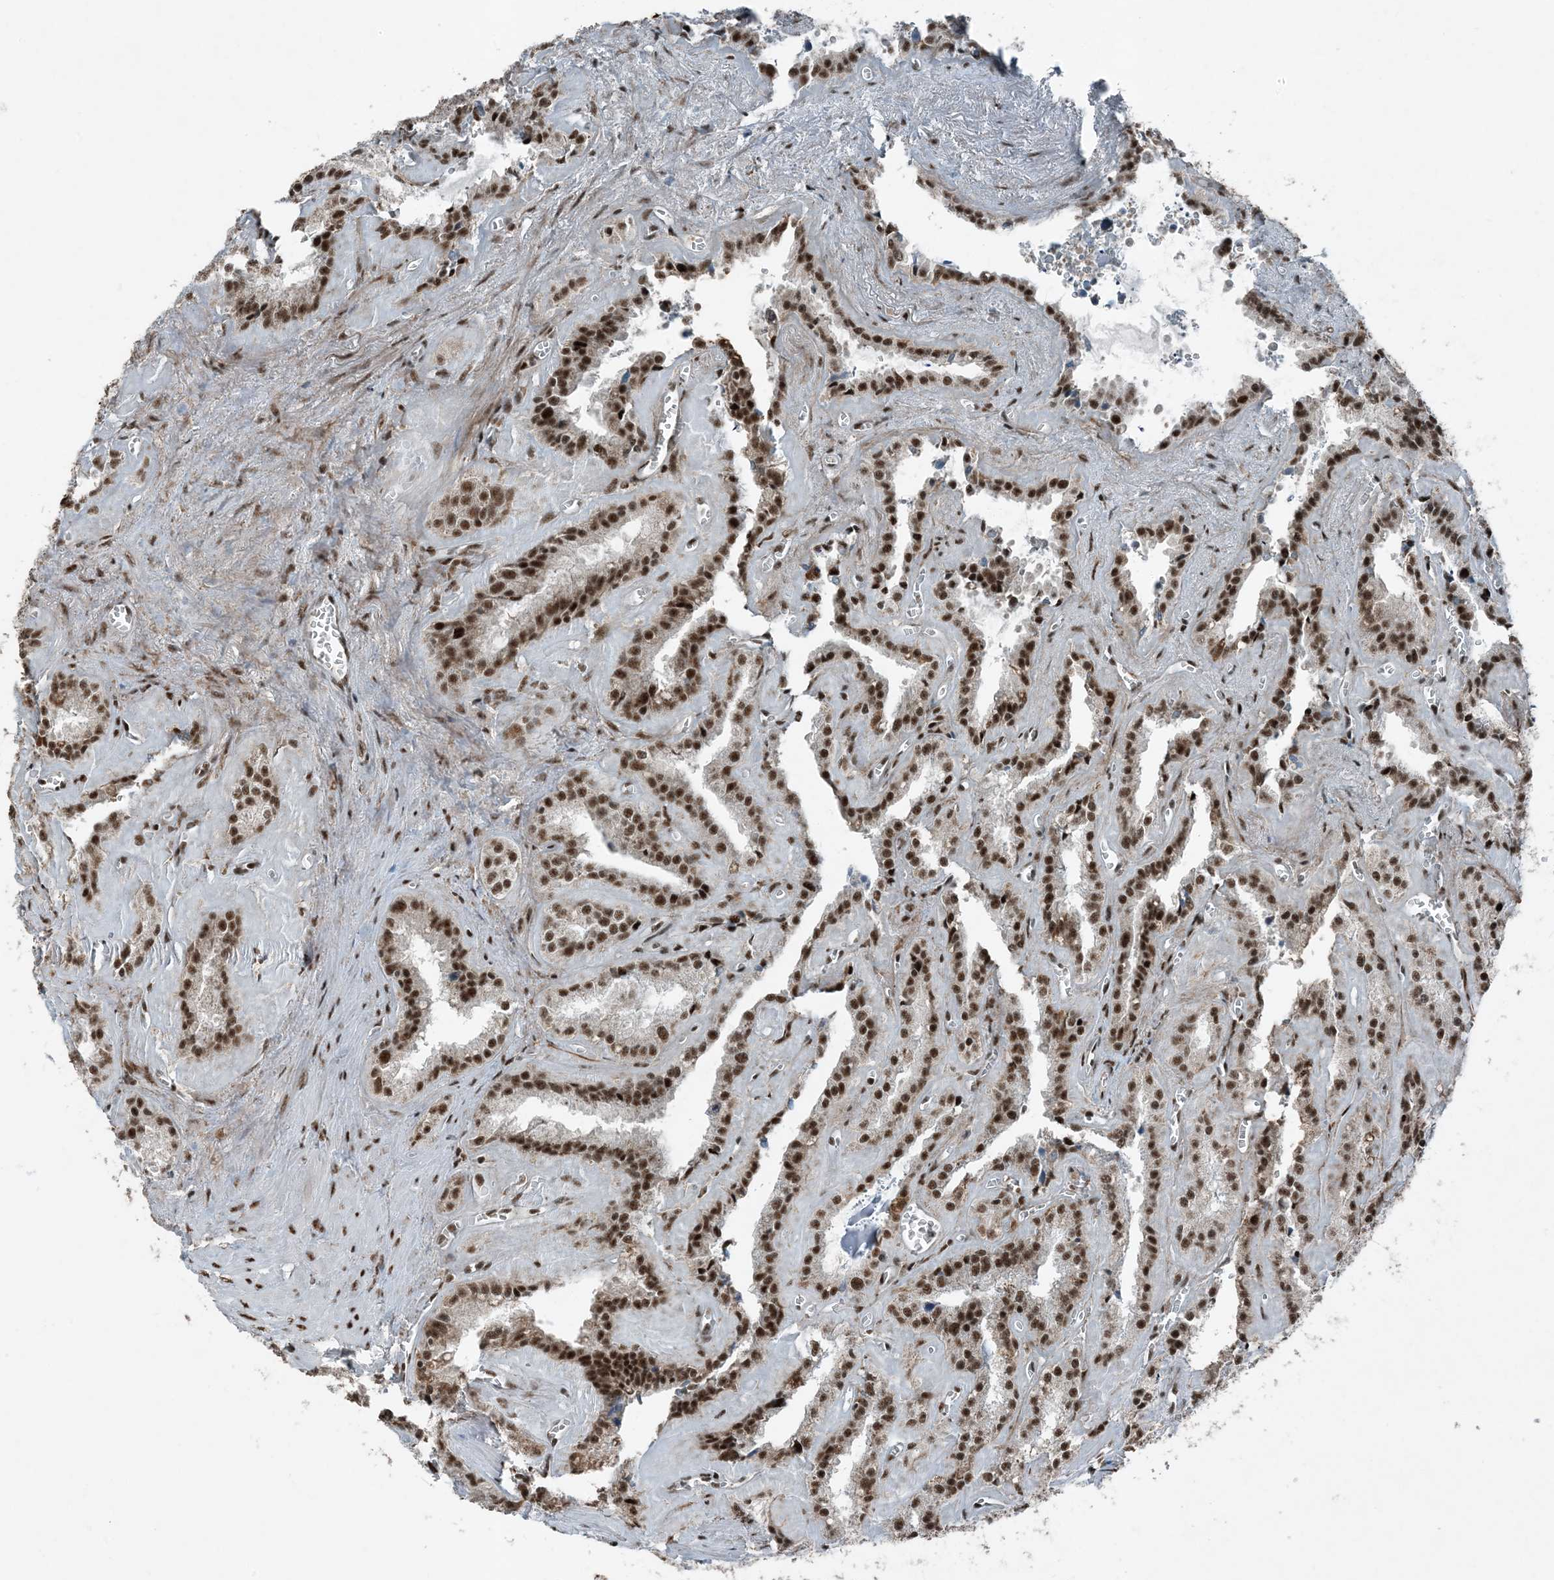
{"staining": {"intensity": "strong", "quantity": ">75%", "location": "cytoplasmic/membranous,nuclear"}, "tissue": "seminal vesicle", "cell_type": "Glandular cells", "image_type": "normal", "snomed": [{"axis": "morphology", "description": "Normal tissue, NOS"}, {"axis": "topography", "description": "Prostate"}, {"axis": "topography", "description": "Seminal veicle"}], "caption": "This photomicrograph reveals unremarkable seminal vesicle stained with IHC to label a protein in brown. The cytoplasmic/membranous,nuclear of glandular cells show strong positivity for the protein. Nuclei are counter-stained blue.", "gene": "TADA2B", "patient": {"sex": "male", "age": 59}}